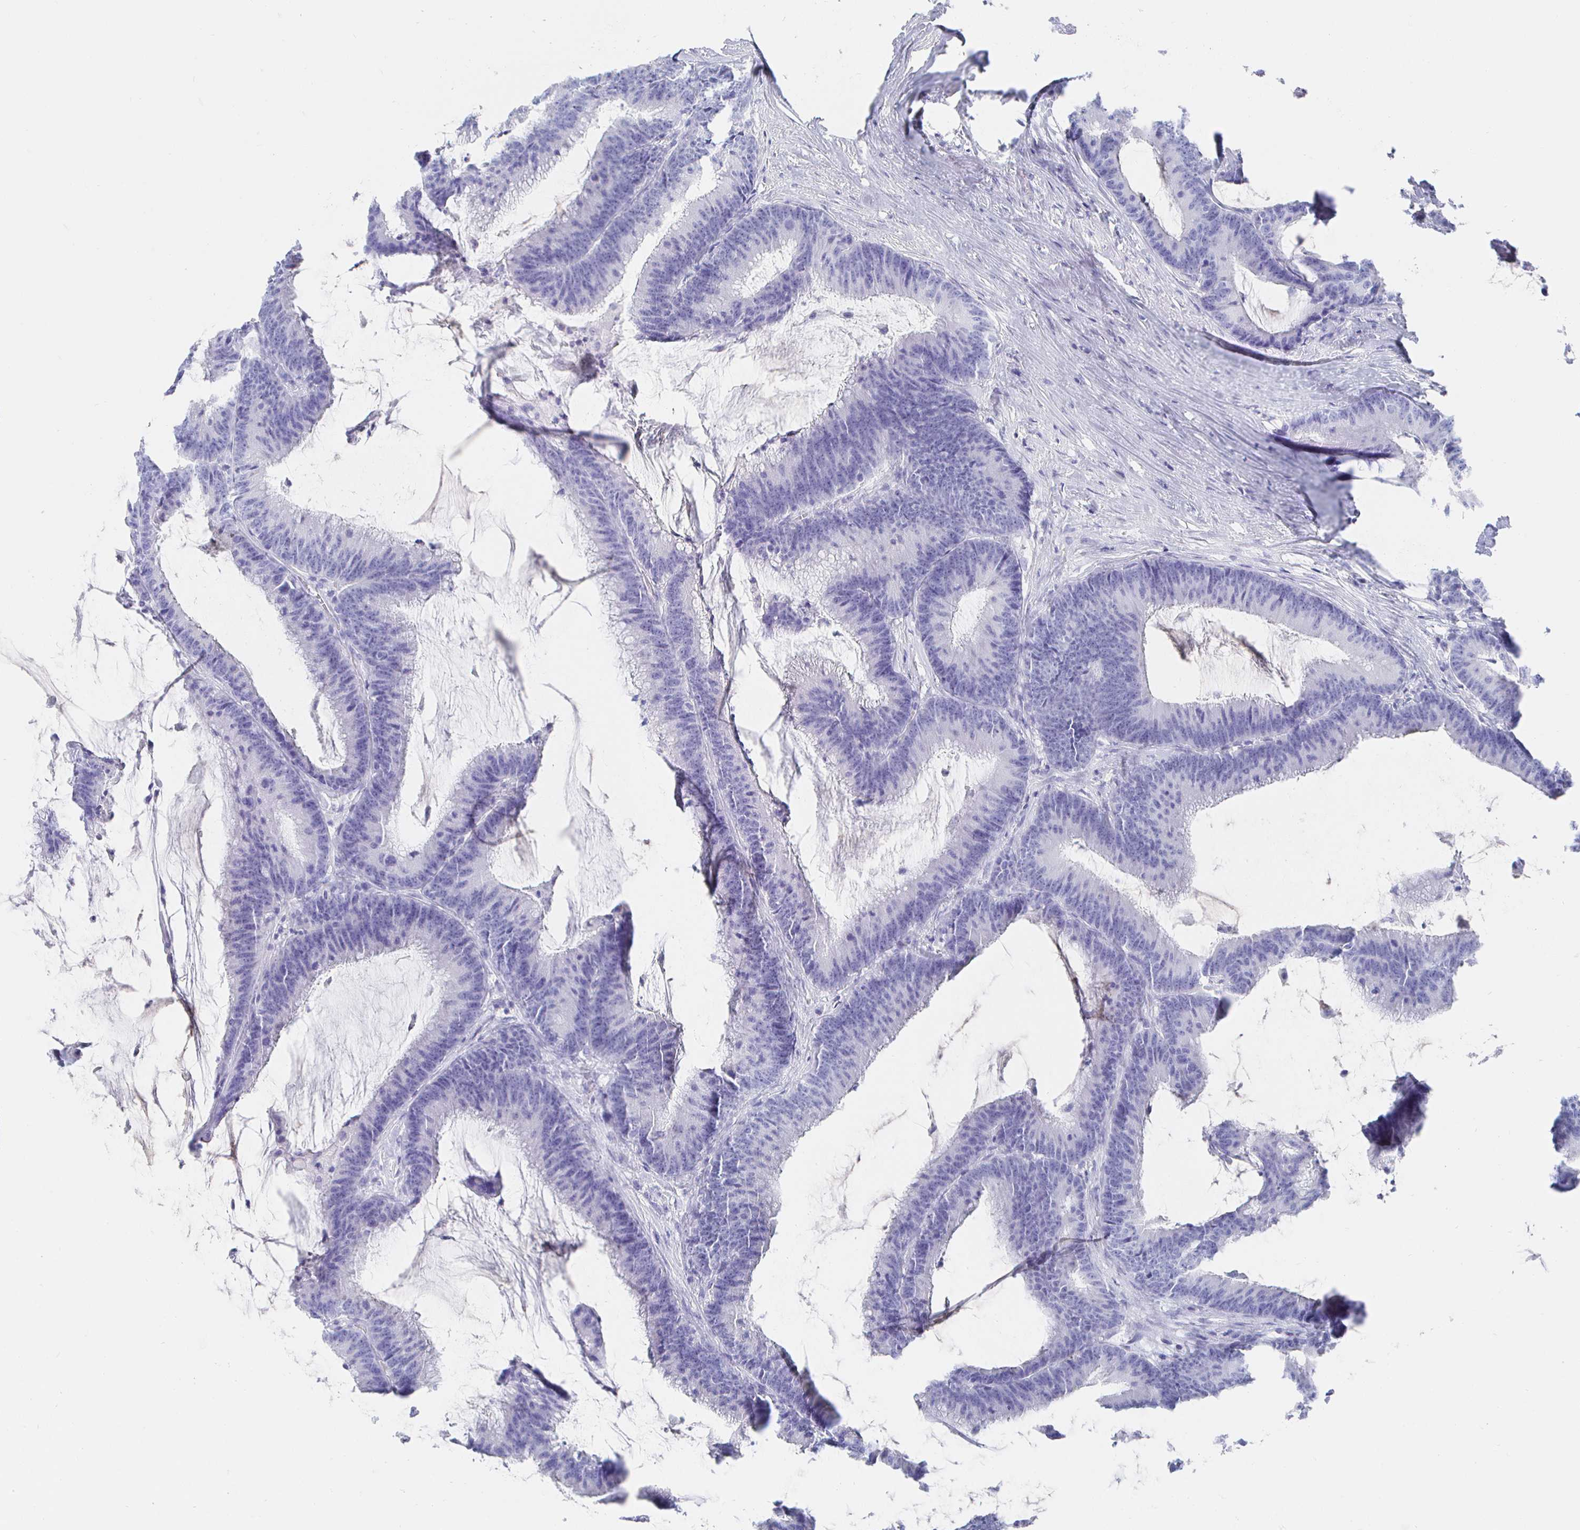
{"staining": {"intensity": "negative", "quantity": "none", "location": "none"}, "tissue": "colorectal cancer", "cell_type": "Tumor cells", "image_type": "cancer", "snomed": [{"axis": "morphology", "description": "Adenocarcinoma, NOS"}, {"axis": "topography", "description": "Colon"}], "caption": "High power microscopy photomicrograph of an immunohistochemistry photomicrograph of colorectal adenocarcinoma, revealing no significant staining in tumor cells.", "gene": "CLCA1", "patient": {"sex": "female", "age": 78}}